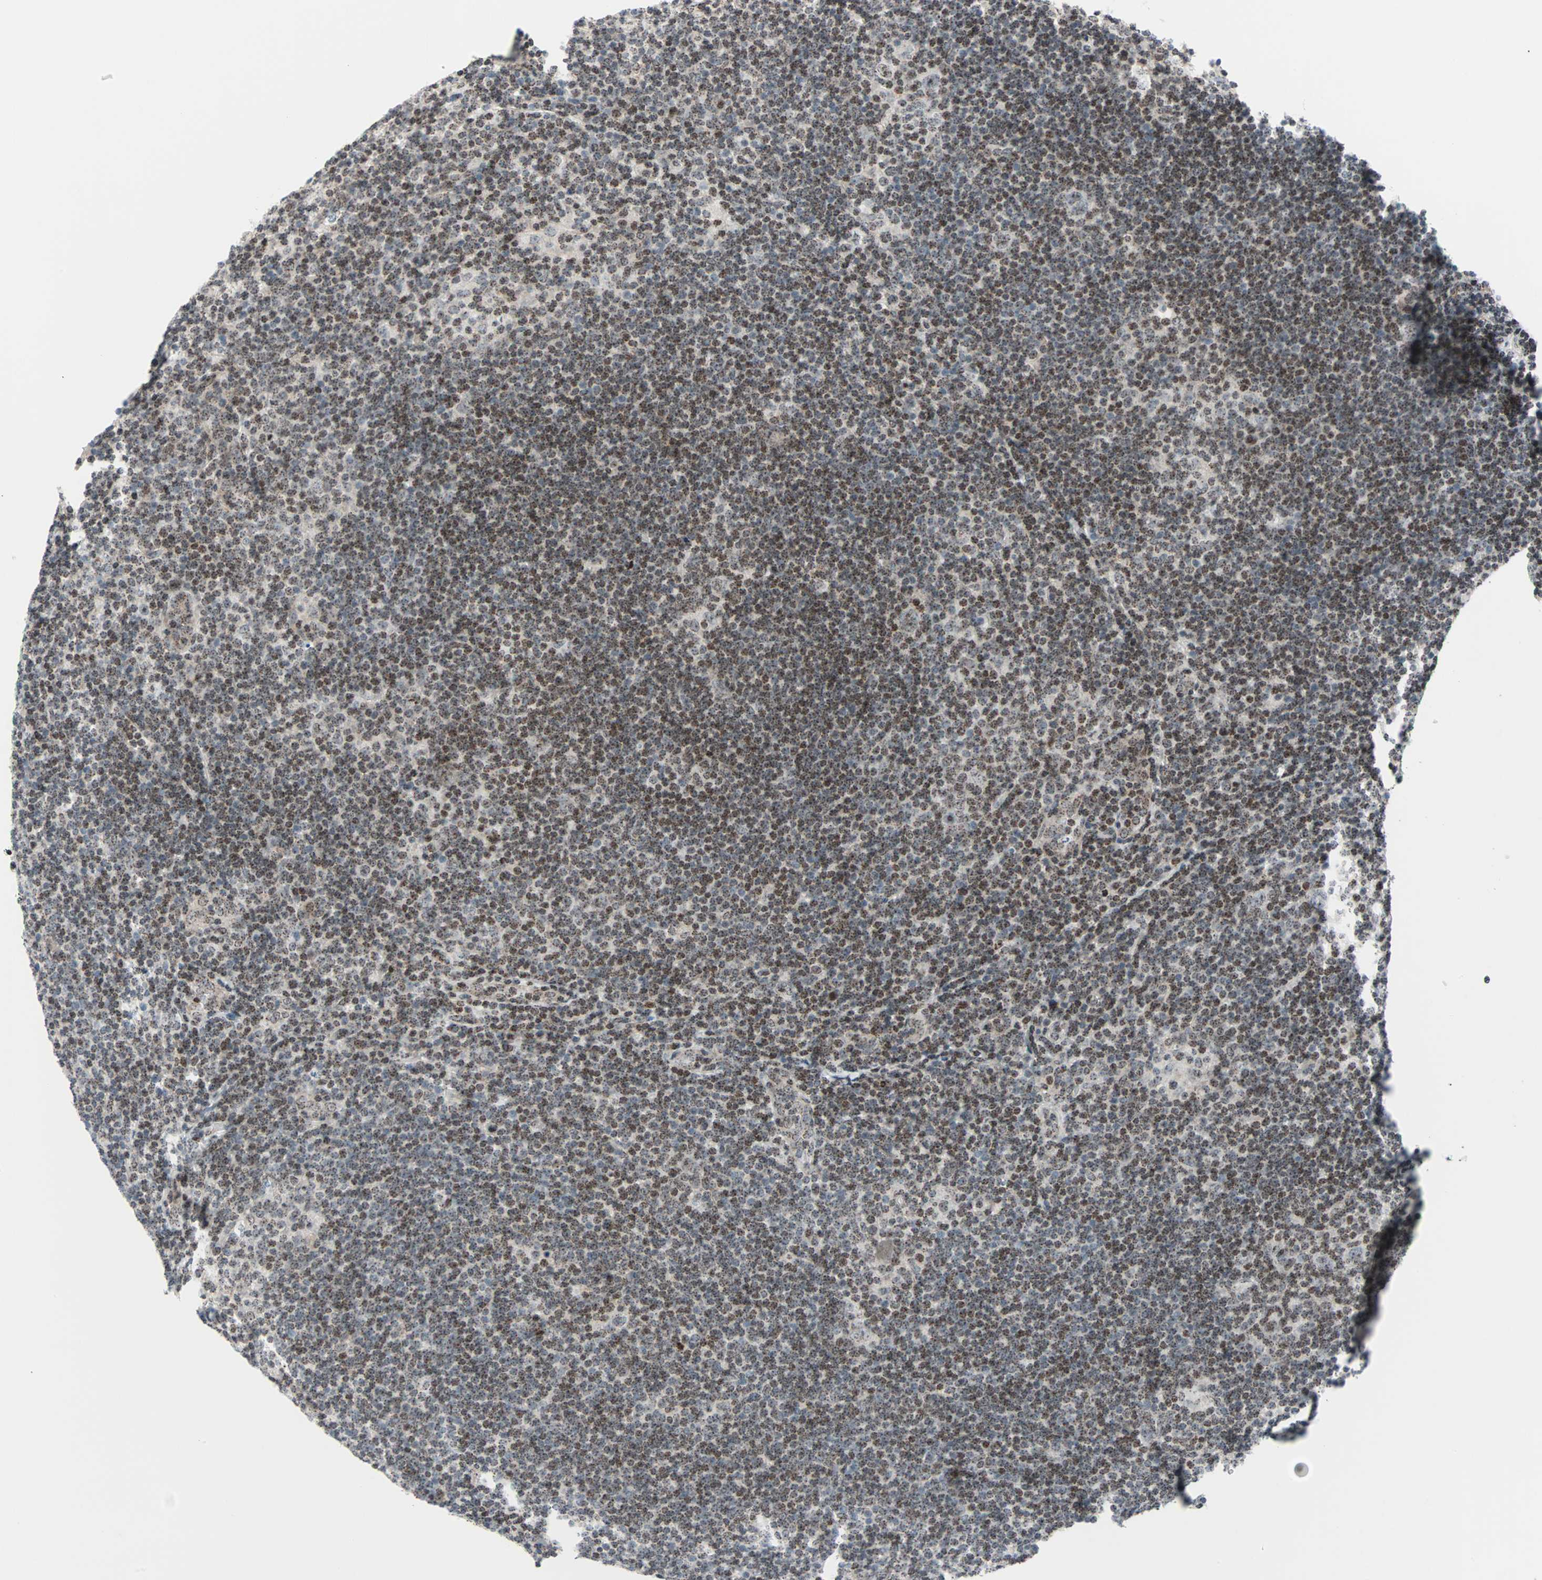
{"staining": {"intensity": "moderate", "quantity": "25%-75%", "location": "nuclear"}, "tissue": "lymphoma", "cell_type": "Tumor cells", "image_type": "cancer", "snomed": [{"axis": "morphology", "description": "Hodgkin's disease, NOS"}, {"axis": "topography", "description": "Lymph node"}], "caption": "Immunohistochemical staining of lymphoma reveals medium levels of moderate nuclear positivity in about 25%-75% of tumor cells.", "gene": "CENPA", "patient": {"sex": "female", "age": 57}}